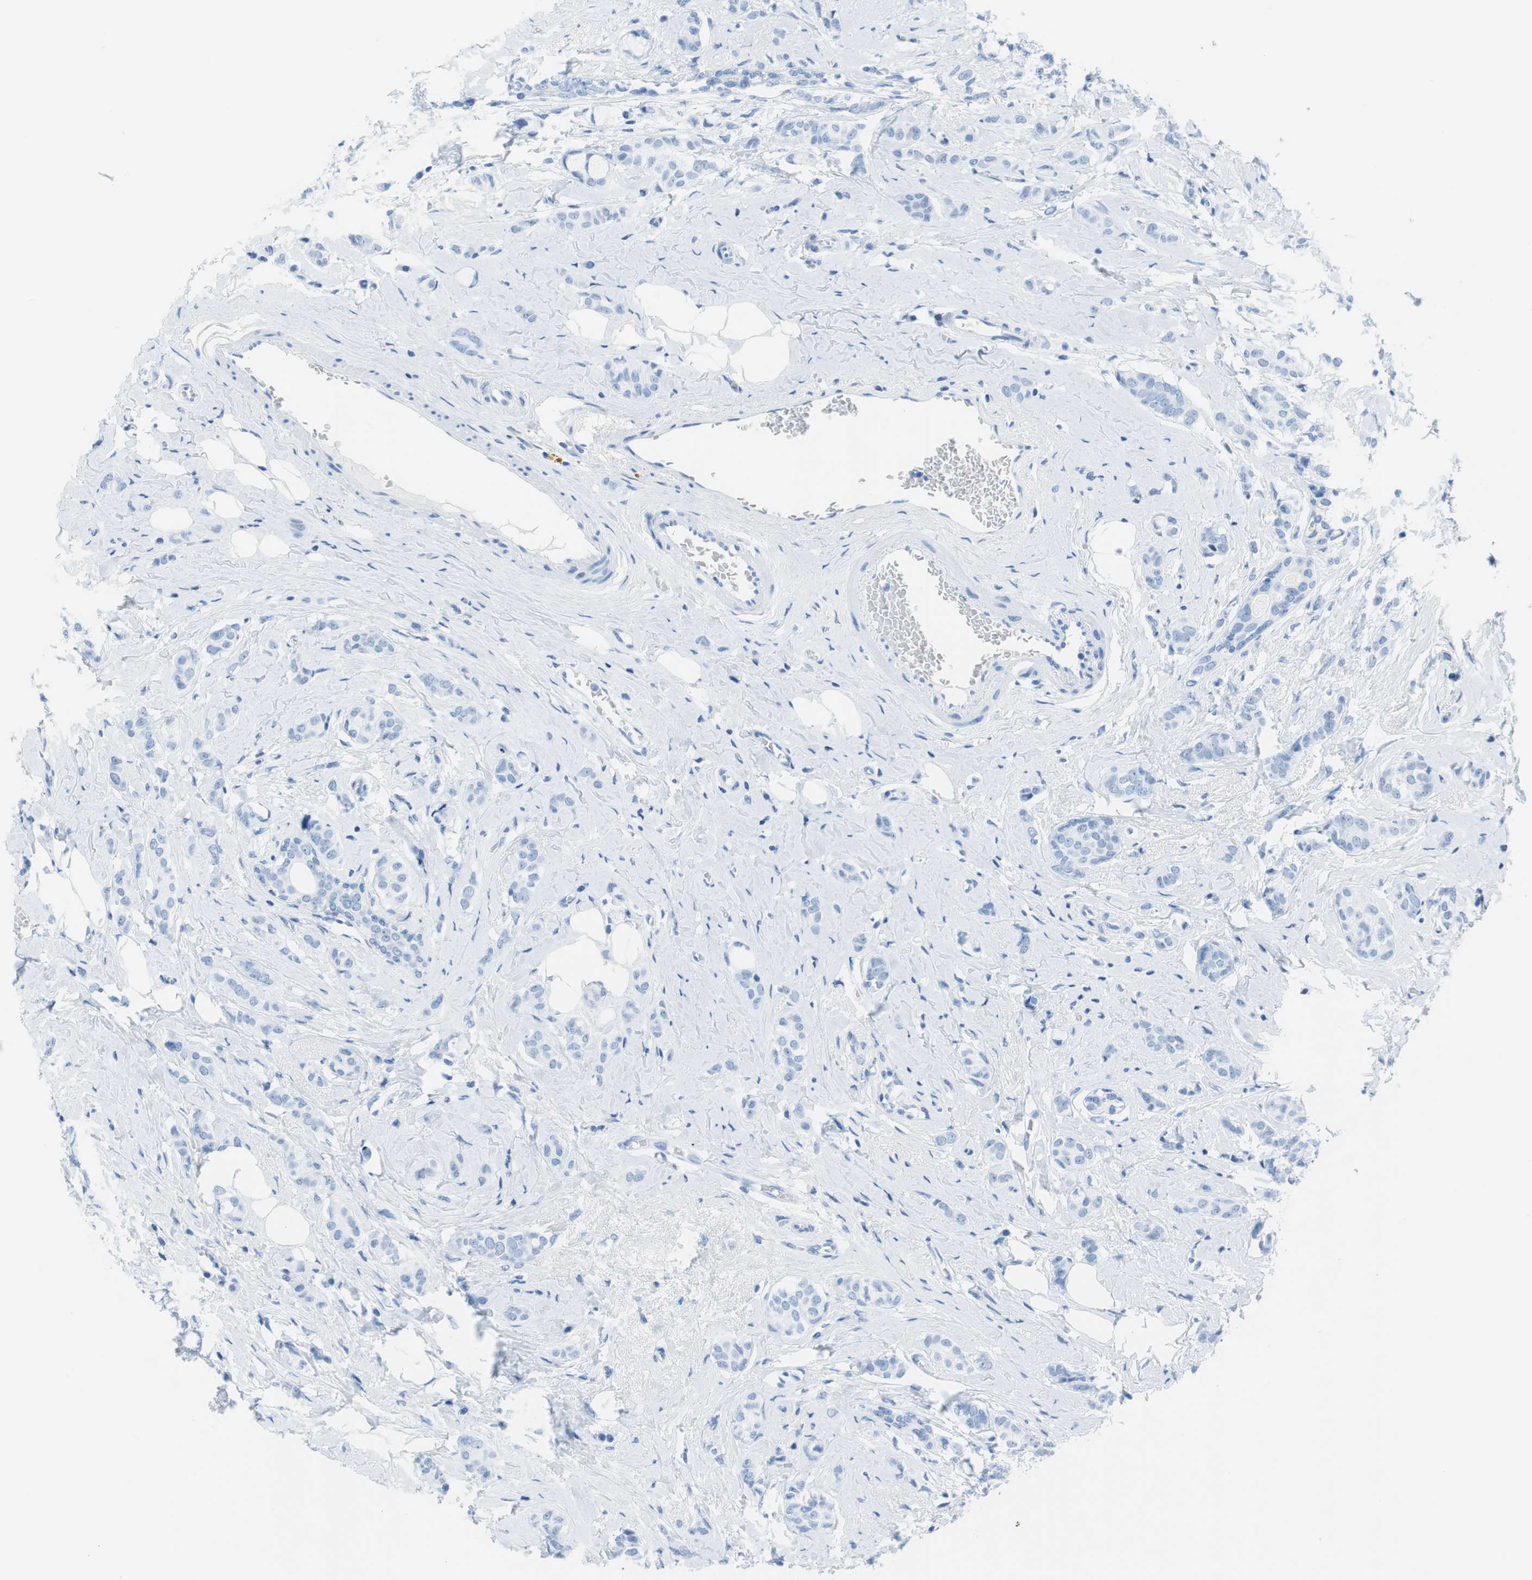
{"staining": {"intensity": "negative", "quantity": "none", "location": "none"}, "tissue": "breast cancer", "cell_type": "Tumor cells", "image_type": "cancer", "snomed": [{"axis": "morphology", "description": "Lobular carcinoma"}, {"axis": "topography", "description": "Breast"}], "caption": "Breast cancer stained for a protein using immunohistochemistry reveals no staining tumor cells.", "gene": "NFATC2", "patient": {"sex": "female", "age": 60}}